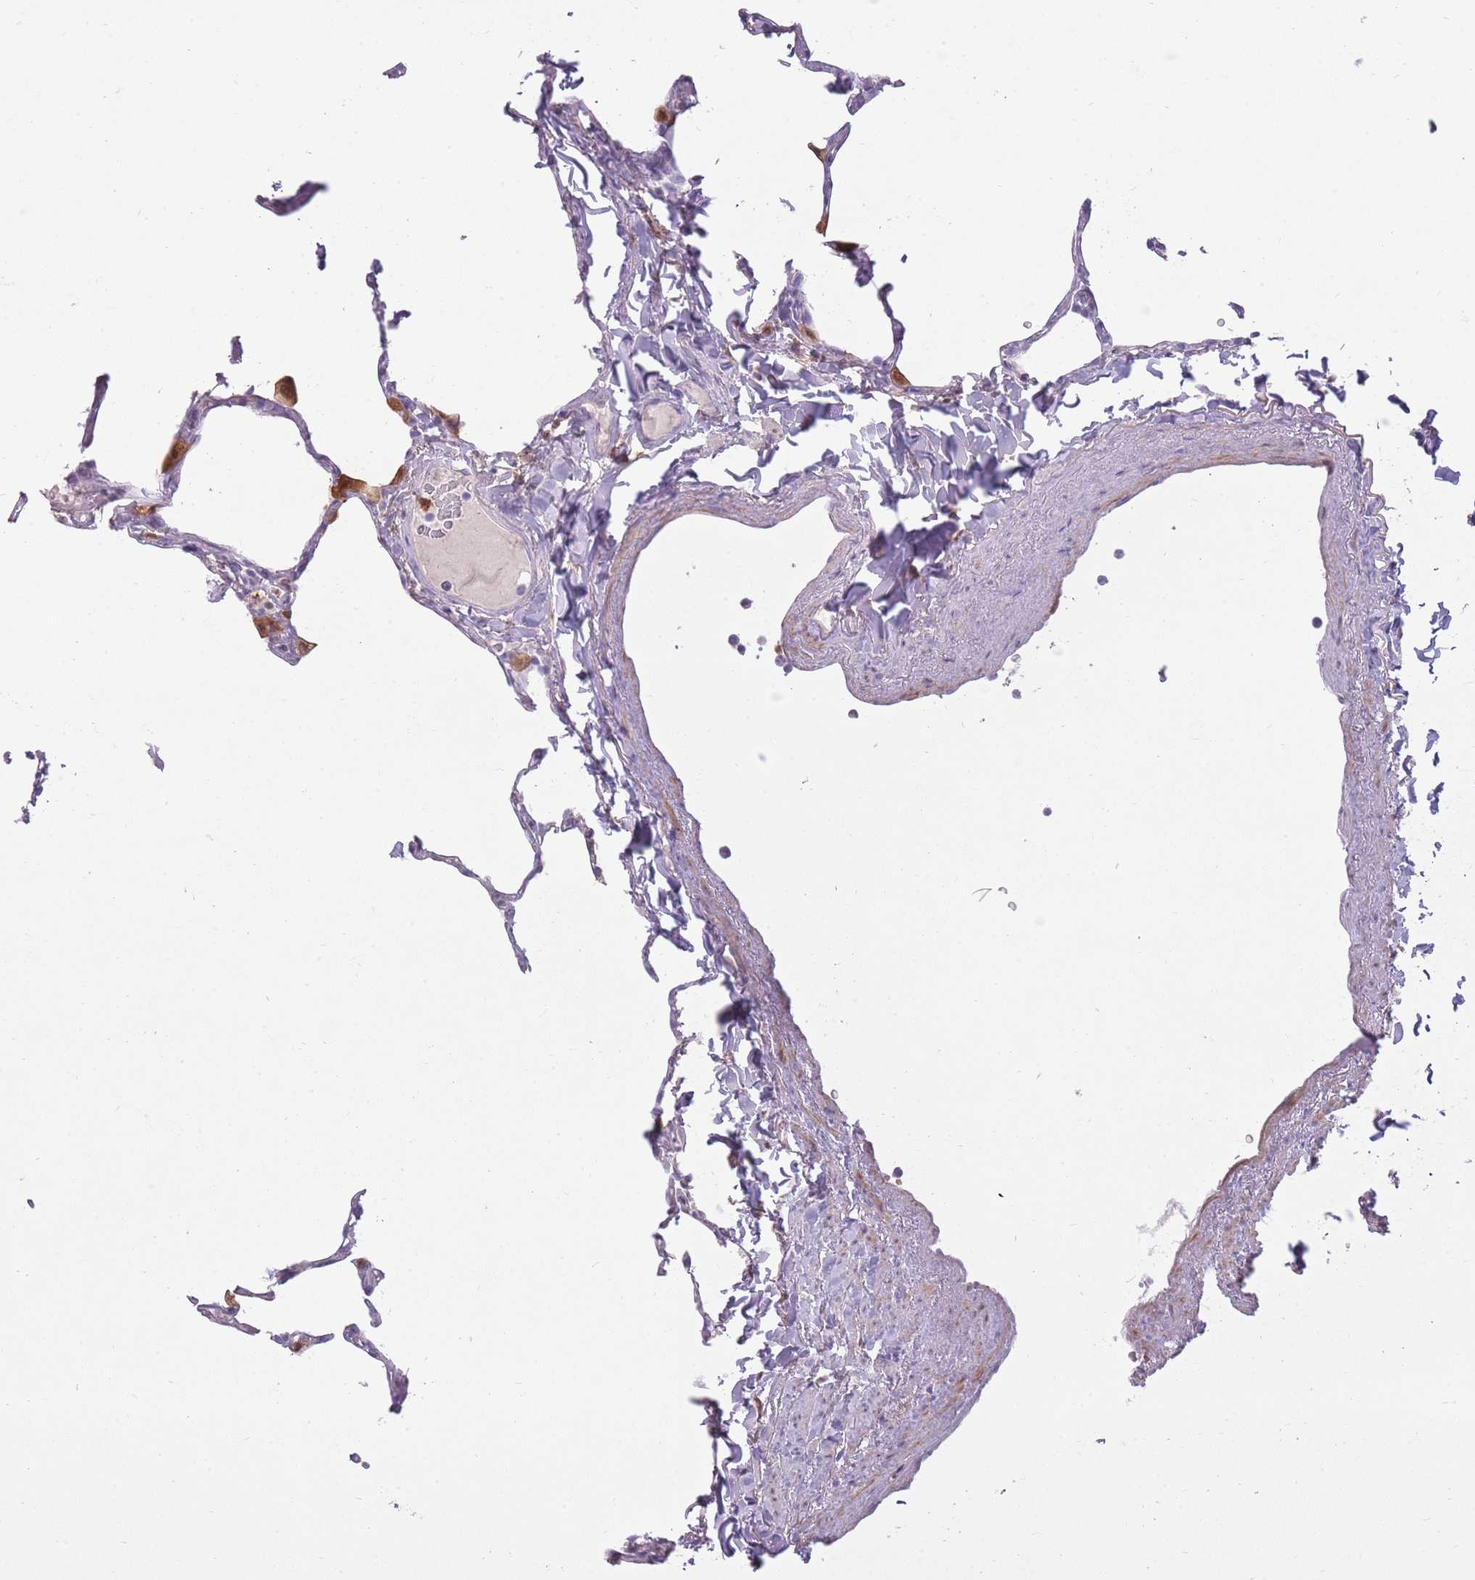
{"staining": {"intensity": "negative", "quantity": "none", "location": "none"}, "tissue": "lung", "cell_type": "Alveolar cells", "image_type": "normal", "snomed": [{"axis": "morphology", "description": "Normal tissue, NOS"}, {"axis": "topography", "description": "Lung"}], "caption": "The image displays no significant expression in alveolar cells of lung. (DAB (3,3'-diaminobenzidine) IHC with hematoxylin counter stain).", "gene": "LGALS9B", "patient": {"sex": "male", "age": 65}}